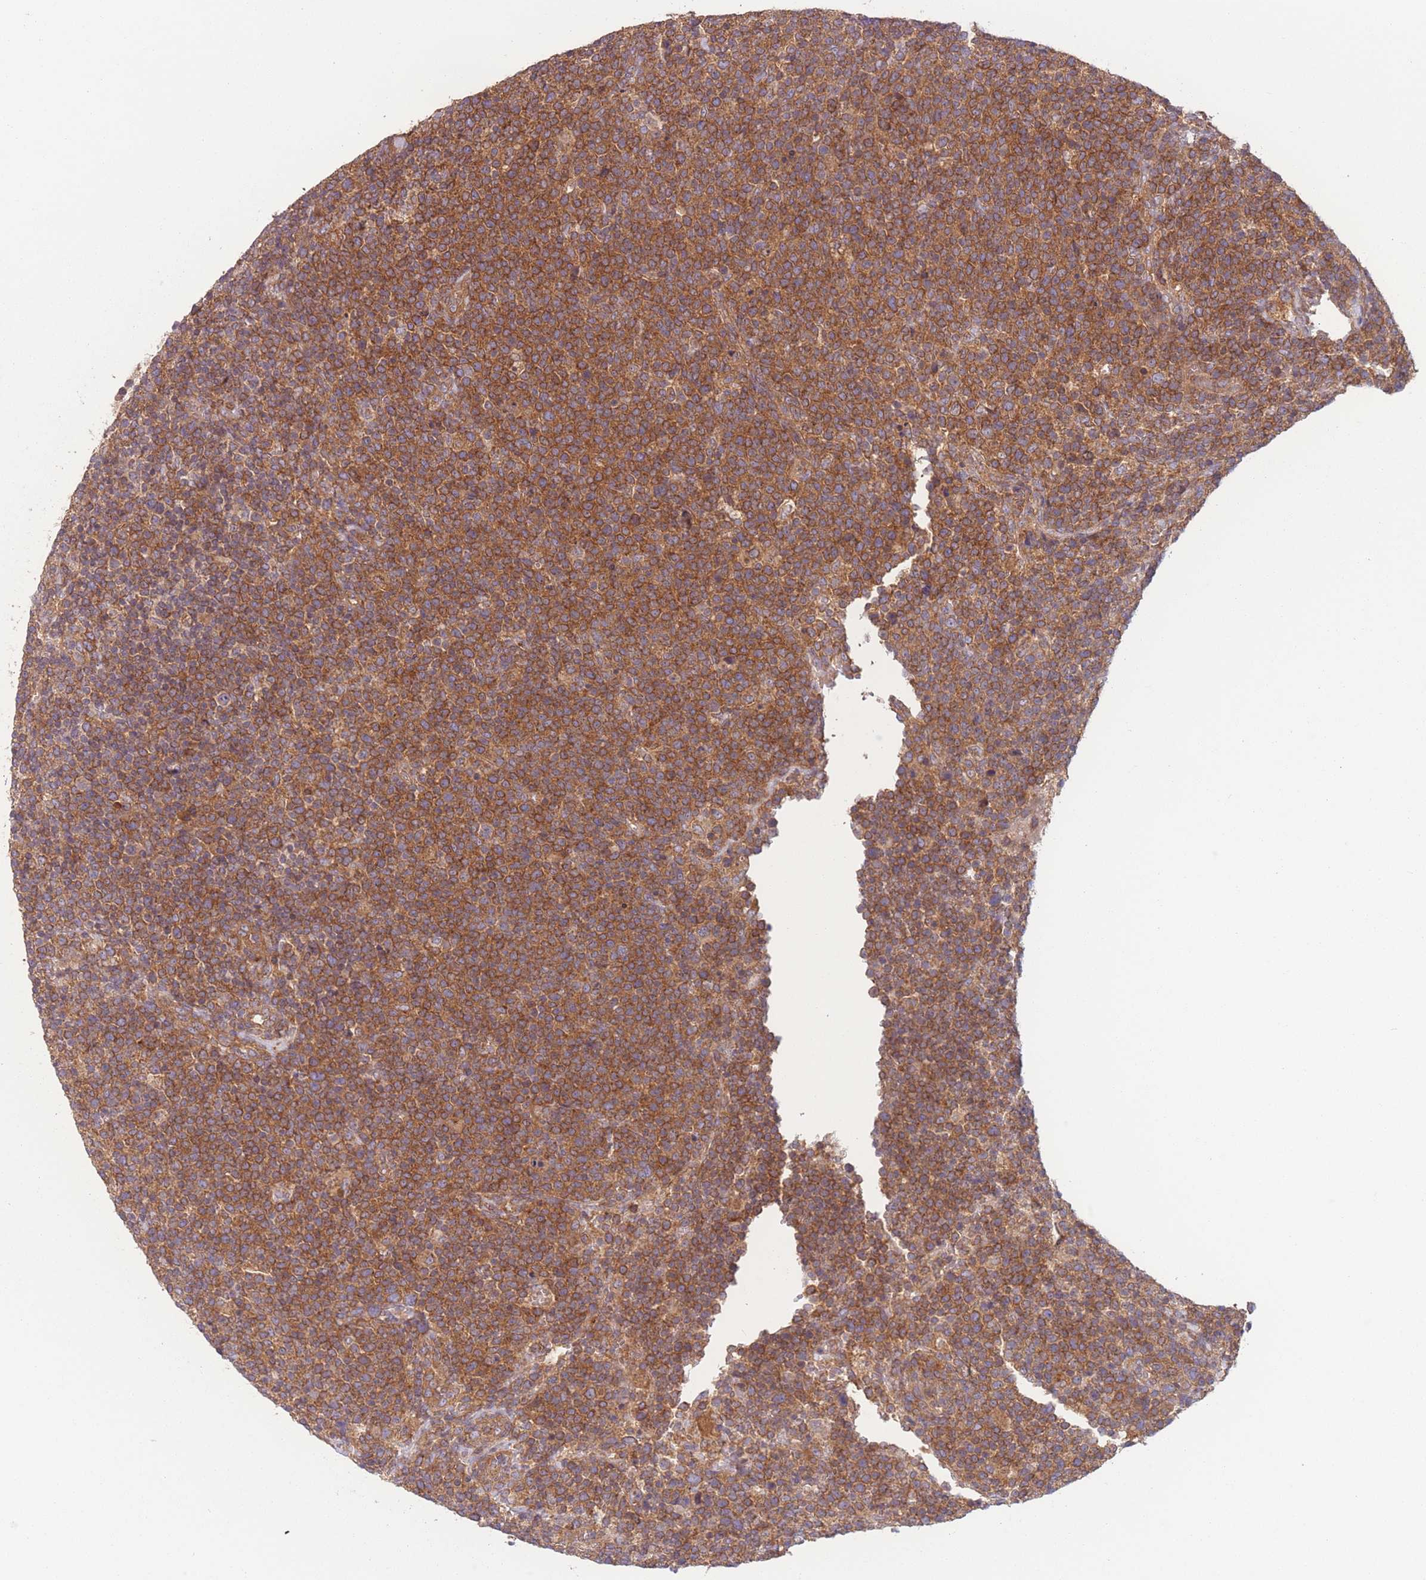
{"staining": {"intensity": "moderate", "quantity": ">75%", "location": "cytoplasmic/membranous"}, "tissue": "lymphoma", "cell_type": "Tumor cells", "image_type": "cancer", "snomed": [{"axis": "morphology", "description": "Malignant lymphoma, non-Hodgkin's type, High grade"}, {"axis": "topography", "description": "Lymph node"}], "caption": "This micrograph reveals malignant lymphoma, non-Hodgkin's type (high-grade) stained with immunohistochemistry (IHC) to label a protein in brown. The cytoplasmic/membranous of tumor cells show moderate positivity for the protein. Nuclei are counter-stained blue.", "gene": "WASHC2A", "patient": {"sex": "male", "age": 61}}